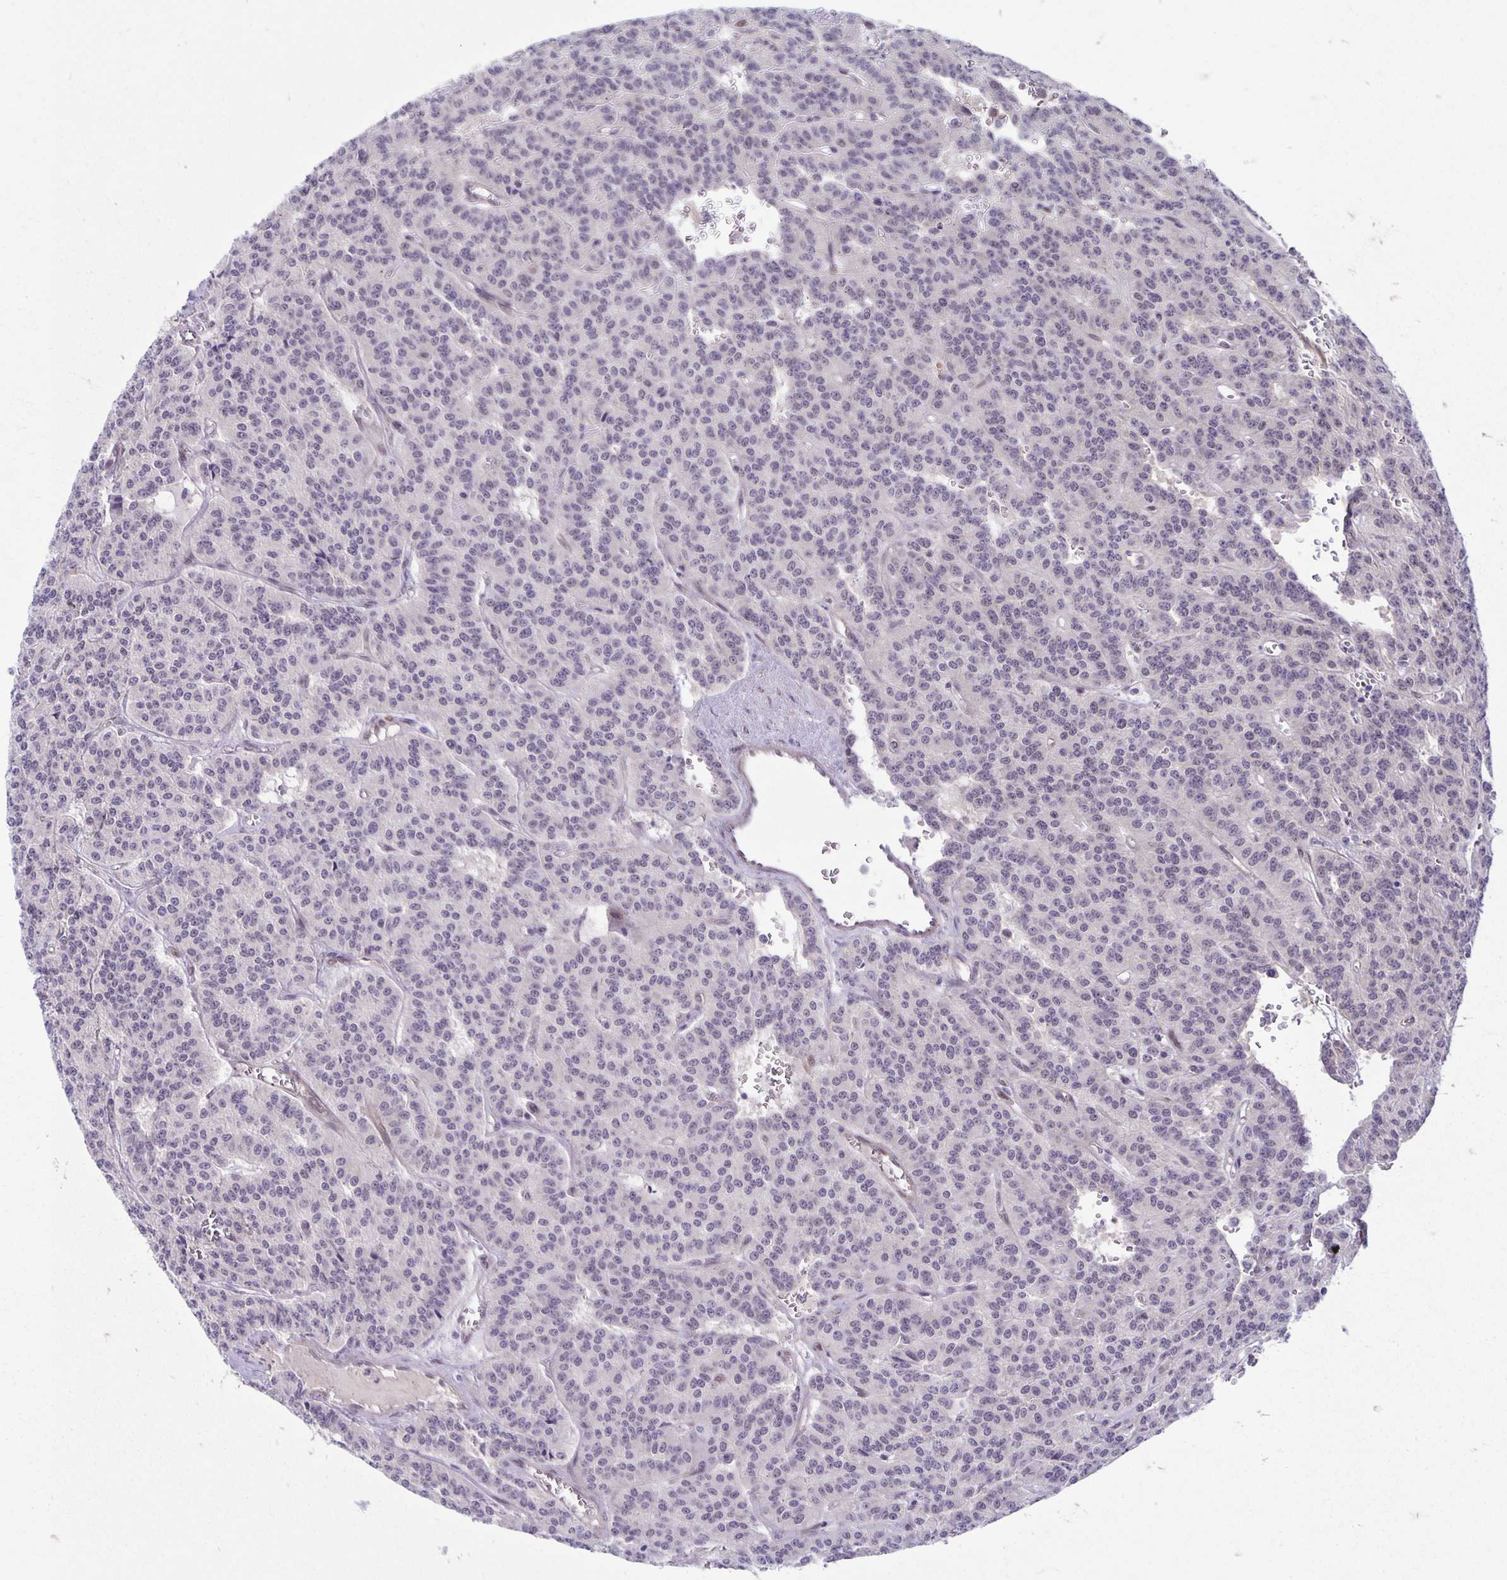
{"staining": {"intensity": "negative", "quantity": "none", "location": "none"}, "tissue": "carcinoid", "cell_type": "Tumor cells", "image_type": "cancer", "snomed": [{"axis": "morphology", "description": "Carcinoid, malignant, NOS"}, {"axis": "topography", "description": "Lung"}], "caption": "Immunohistochemical staining of carcinoid exhibits no significant expression in tumor cells.", "gene": "TAX1BP3", "patient": {"sex": "female", "age": 71}}